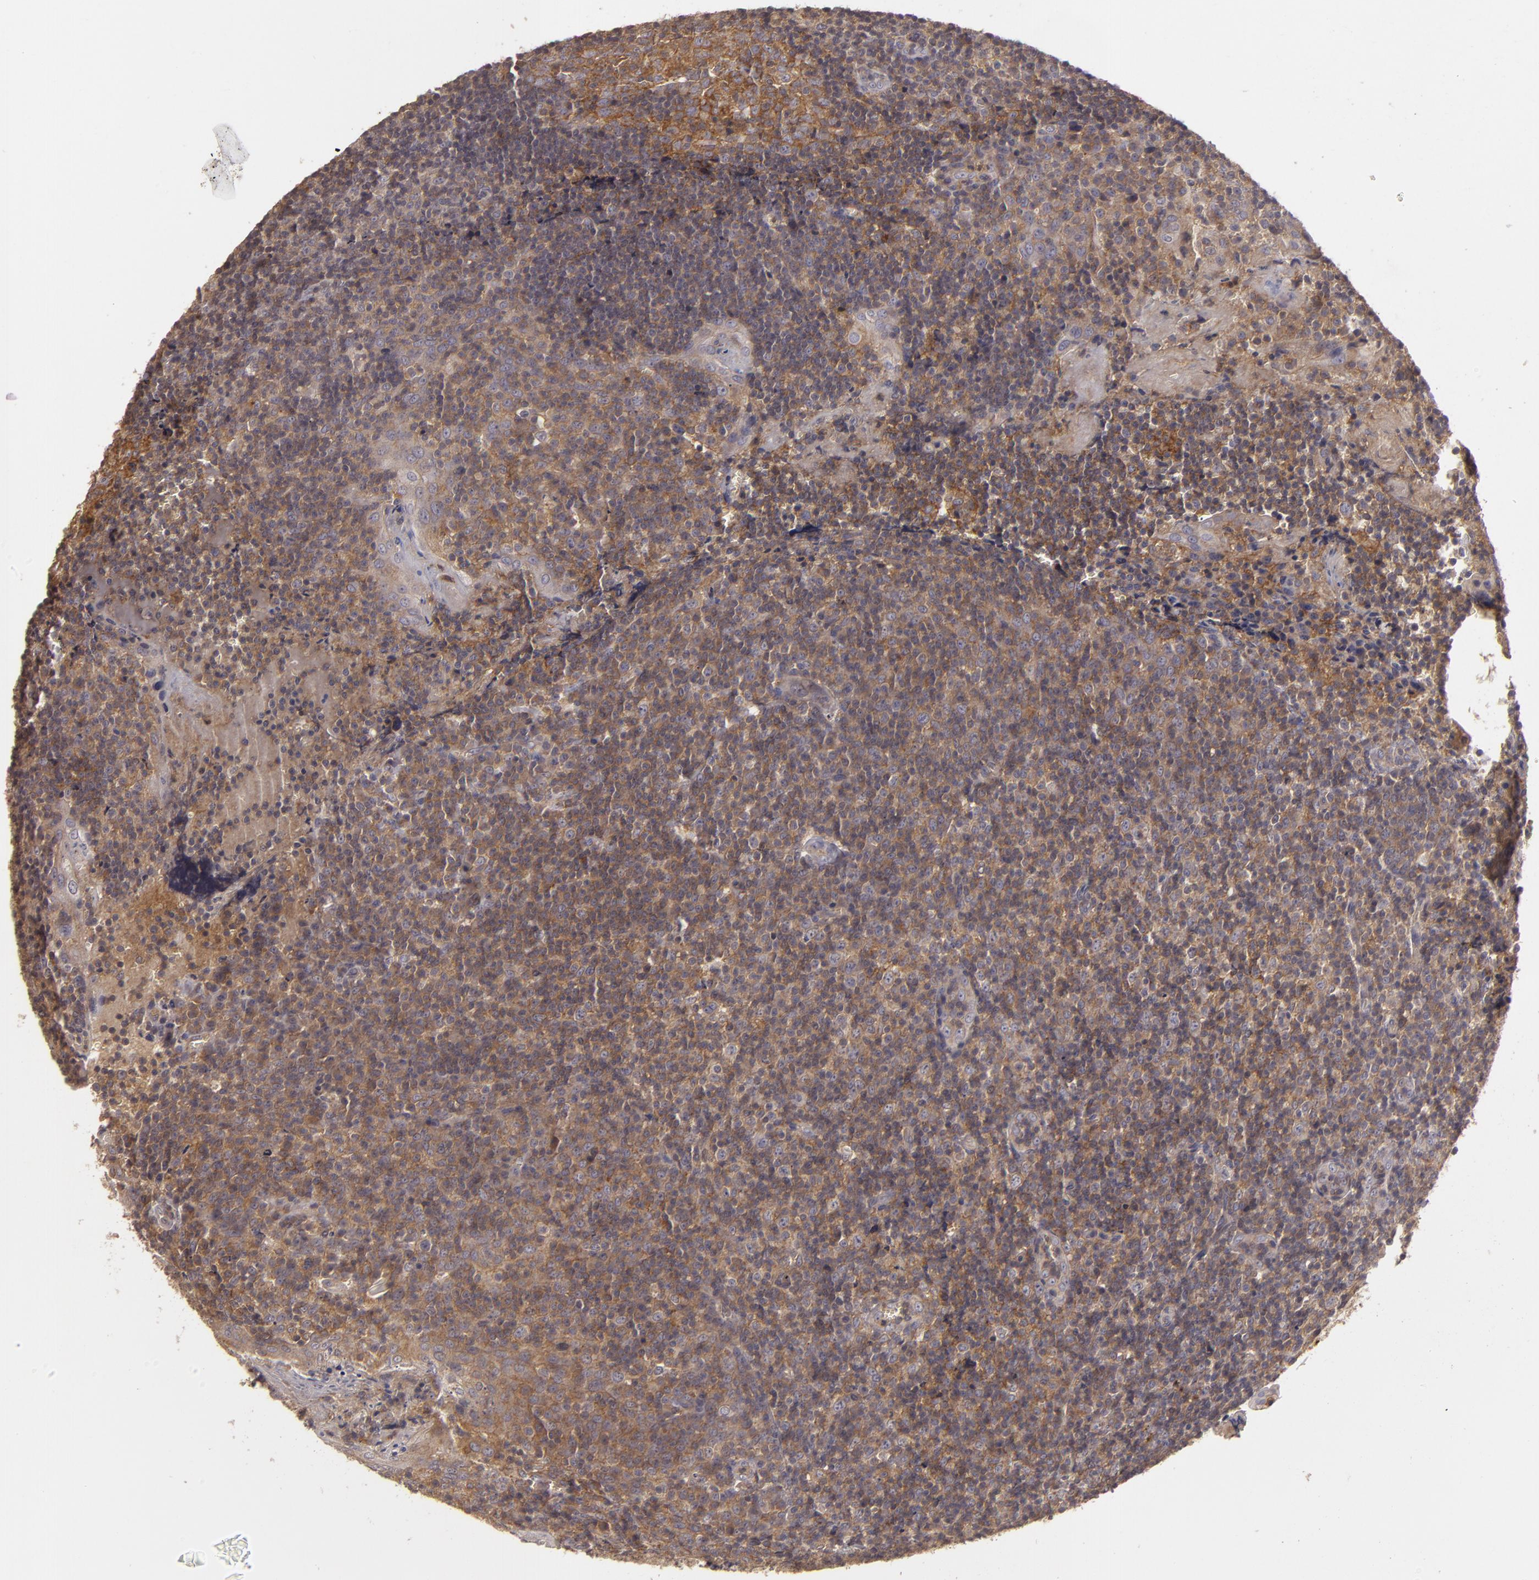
{"staining": {"intensity": "strong", "quantity": ">75%", "location": "cytoplasmic/membranous"}, "tissue": "tonsil", "cell_type": "Germinal center cells", "image_type": "normal", "snomed": [{"axis": "morphology", "description": "Normal tissue, NOS"}, {"axis": "topography", "description": "Tonsil"}], "caption": "IHC (DAB (3,3'-diaminobenzidine)) staining of normal tonsil displays strong cytoplasmic/membranous protein expression in approximately >75% of germinal center cells. The staining is performed using DAB (3,3'-diaminobenzidine) brown chromogen to label protein expression. The nuclei are counter-stained blue using hematoxylin.", "gene": "HRAS", "patient": {"sex": "male", "age": 20}}